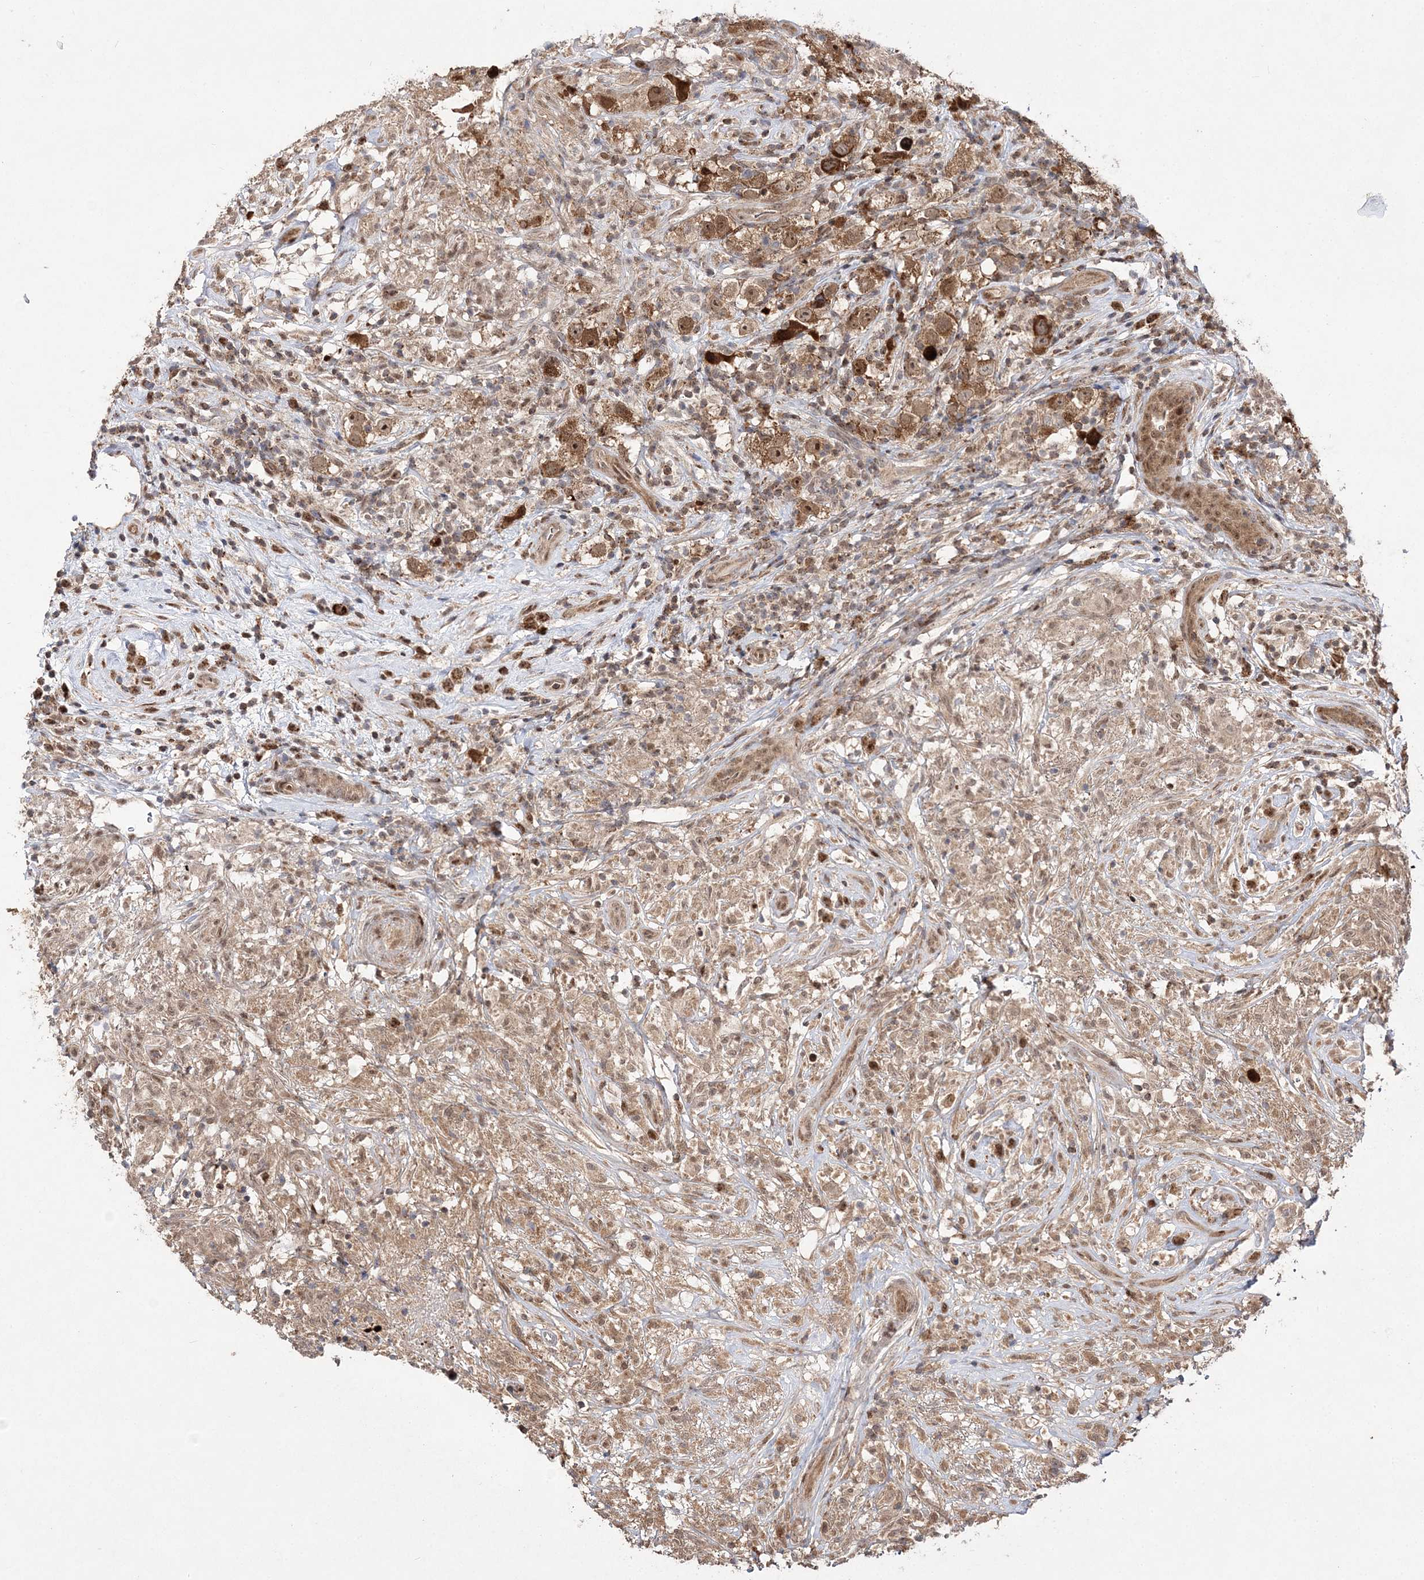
{"staining": {"intensity": "moderate", "quantity": ">75%", "location": "cytoplasmic/membranous"}, "tissue": "testis cancer", "cell_type": "Tumor cells", "image_type": "cancer", "snomed": [{"axis": "morphology", "description": "Seminoma, NOS"}, {"axis": "topography", "description": "Testis"}], "caption": "Protein staining of testis cancer tissue exhibits moderate cytoplasmic/membranous expression in approximately >75% of tumor cells.", "gene": "NIF3L1", "patient": {"sex": "male", "age": 49}}